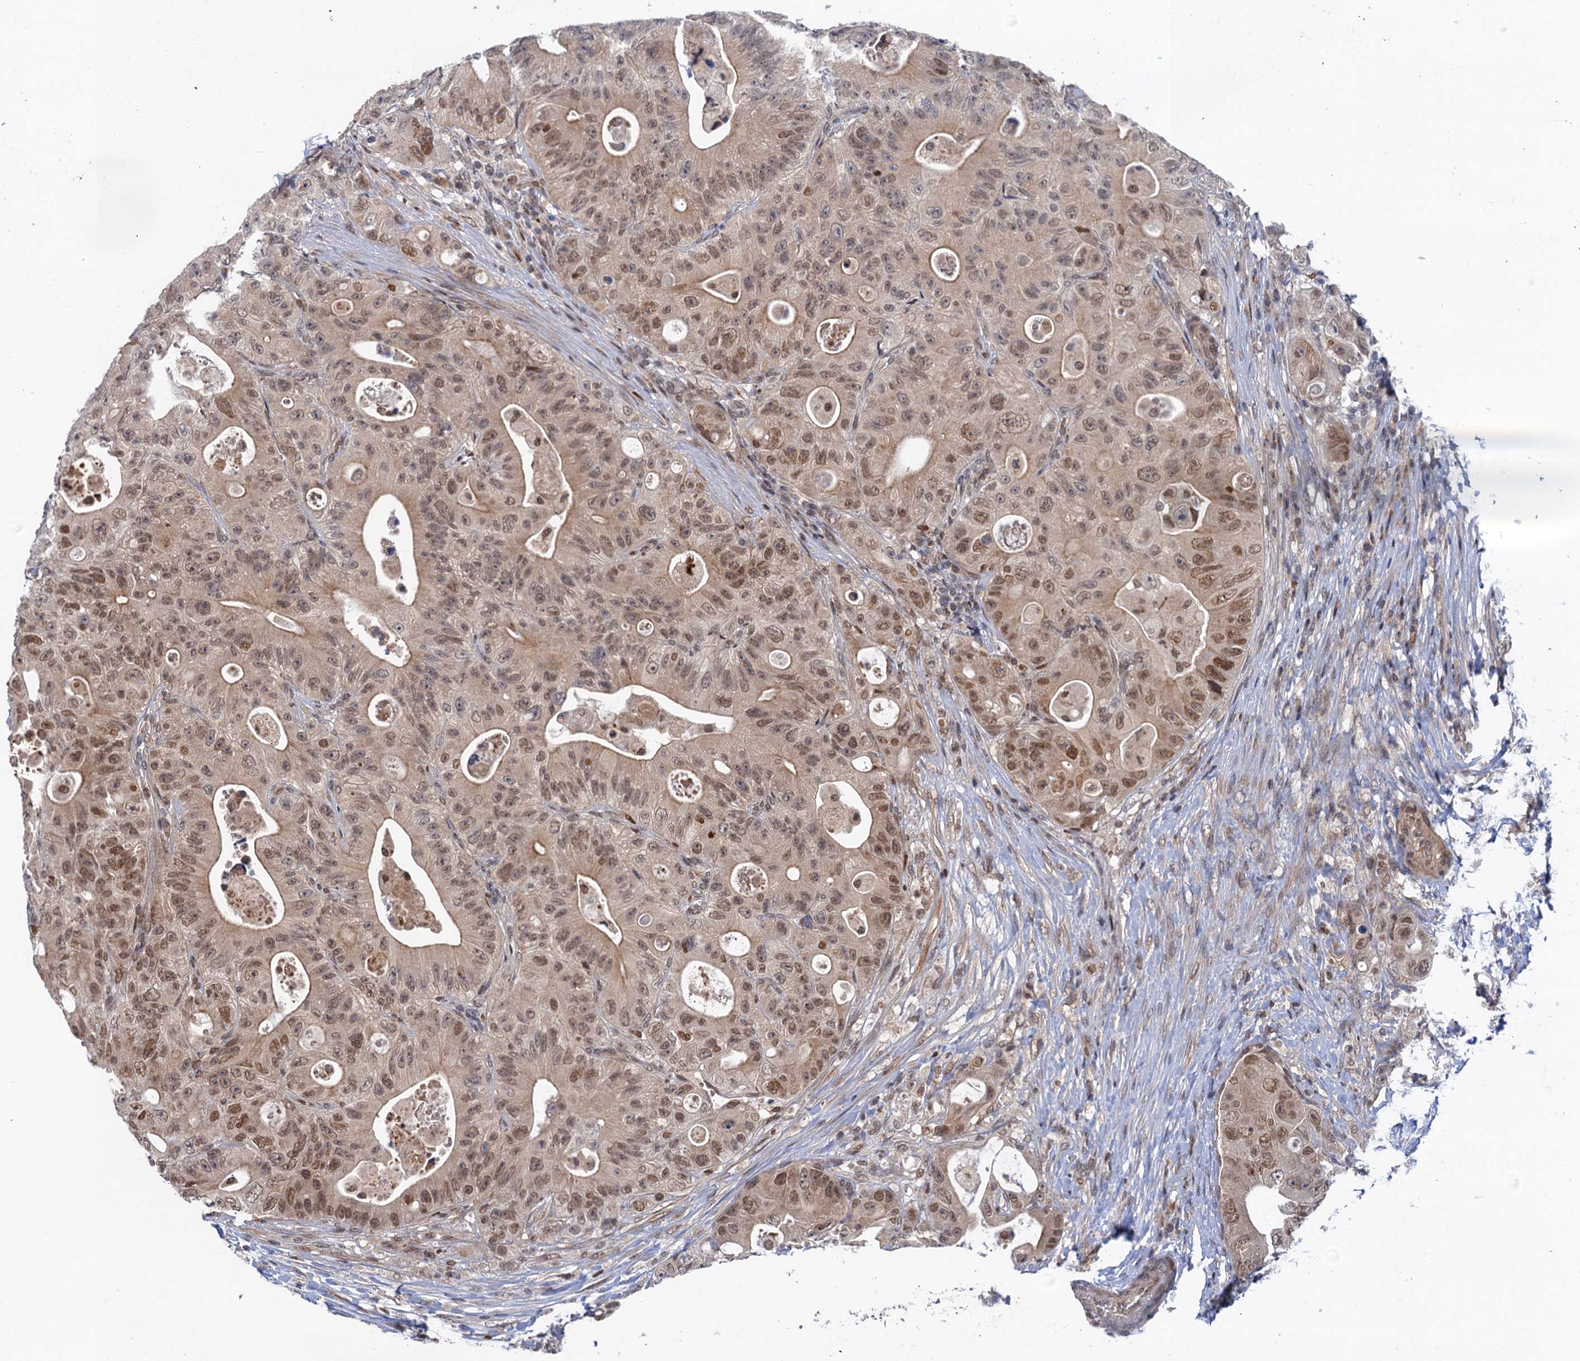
{"staining": {"intensity": "moderate", "quantity": ">75%", "location": "nuclear"}, "tissue": "colorectal cancer", "cell_type": "Tumor cells", "image_type": "cancer", "snomed": [{"axis": "morphology", "description": "Adenocarcinoma, NOS"}, {"axis": "topography", "description": "Colon"}], "caption": "Tumor cells reveal medium levels of moderate nuclear positivity in about >75% of cells in human colorectal adenocarcinoma.", "gene": "NEK8", "patient": {"sex": "female", "age": 46}}